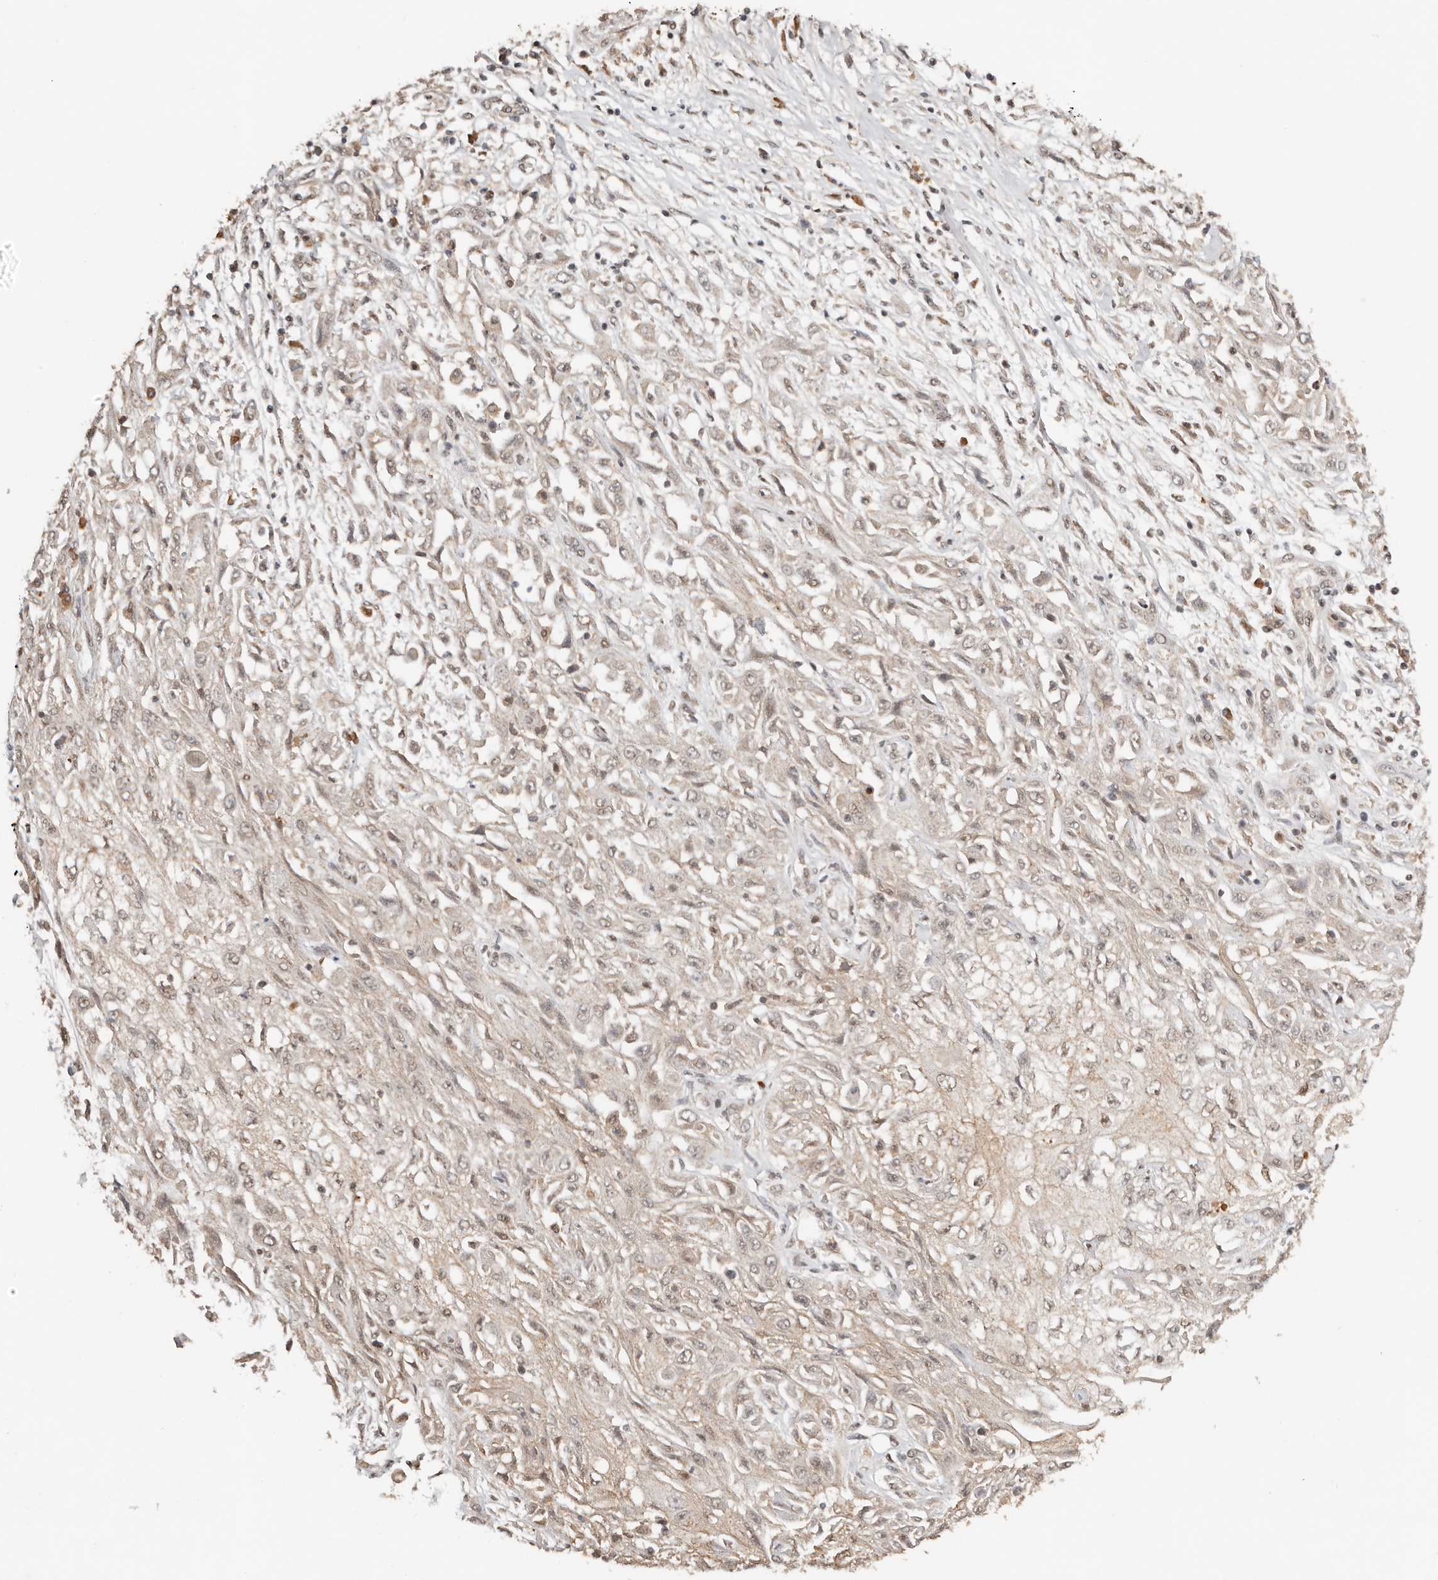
{"staining": {"intensity": "weak", "quantity": ">75%", "location": "cytoplasmic/membranous,nuclear"}, "tissue": "skin cancer", "cell_type": "Tumor cells", "image_type": "cancer", "snomed": [{"axis": "morphology", "description": "Squamous cell carcinoma, NOS"}, {"axis": "morphology", "description": "Squamous cell carcinoma, metastatic, NOS"}, {"axis": "topography", "description": "Skin"}, {"axis": "topography", "description": "Lymph node"}], "caption": "Immunohistochemical staining of skin metastatic squamous cell carcinoma exhibits low levels of weak cytoplasmic/membranous and nuclear protein positivity in approximately >75% of tumor cells.", "gene": "SEC14L1", "patient": {"sex": "male", "age": 75}}